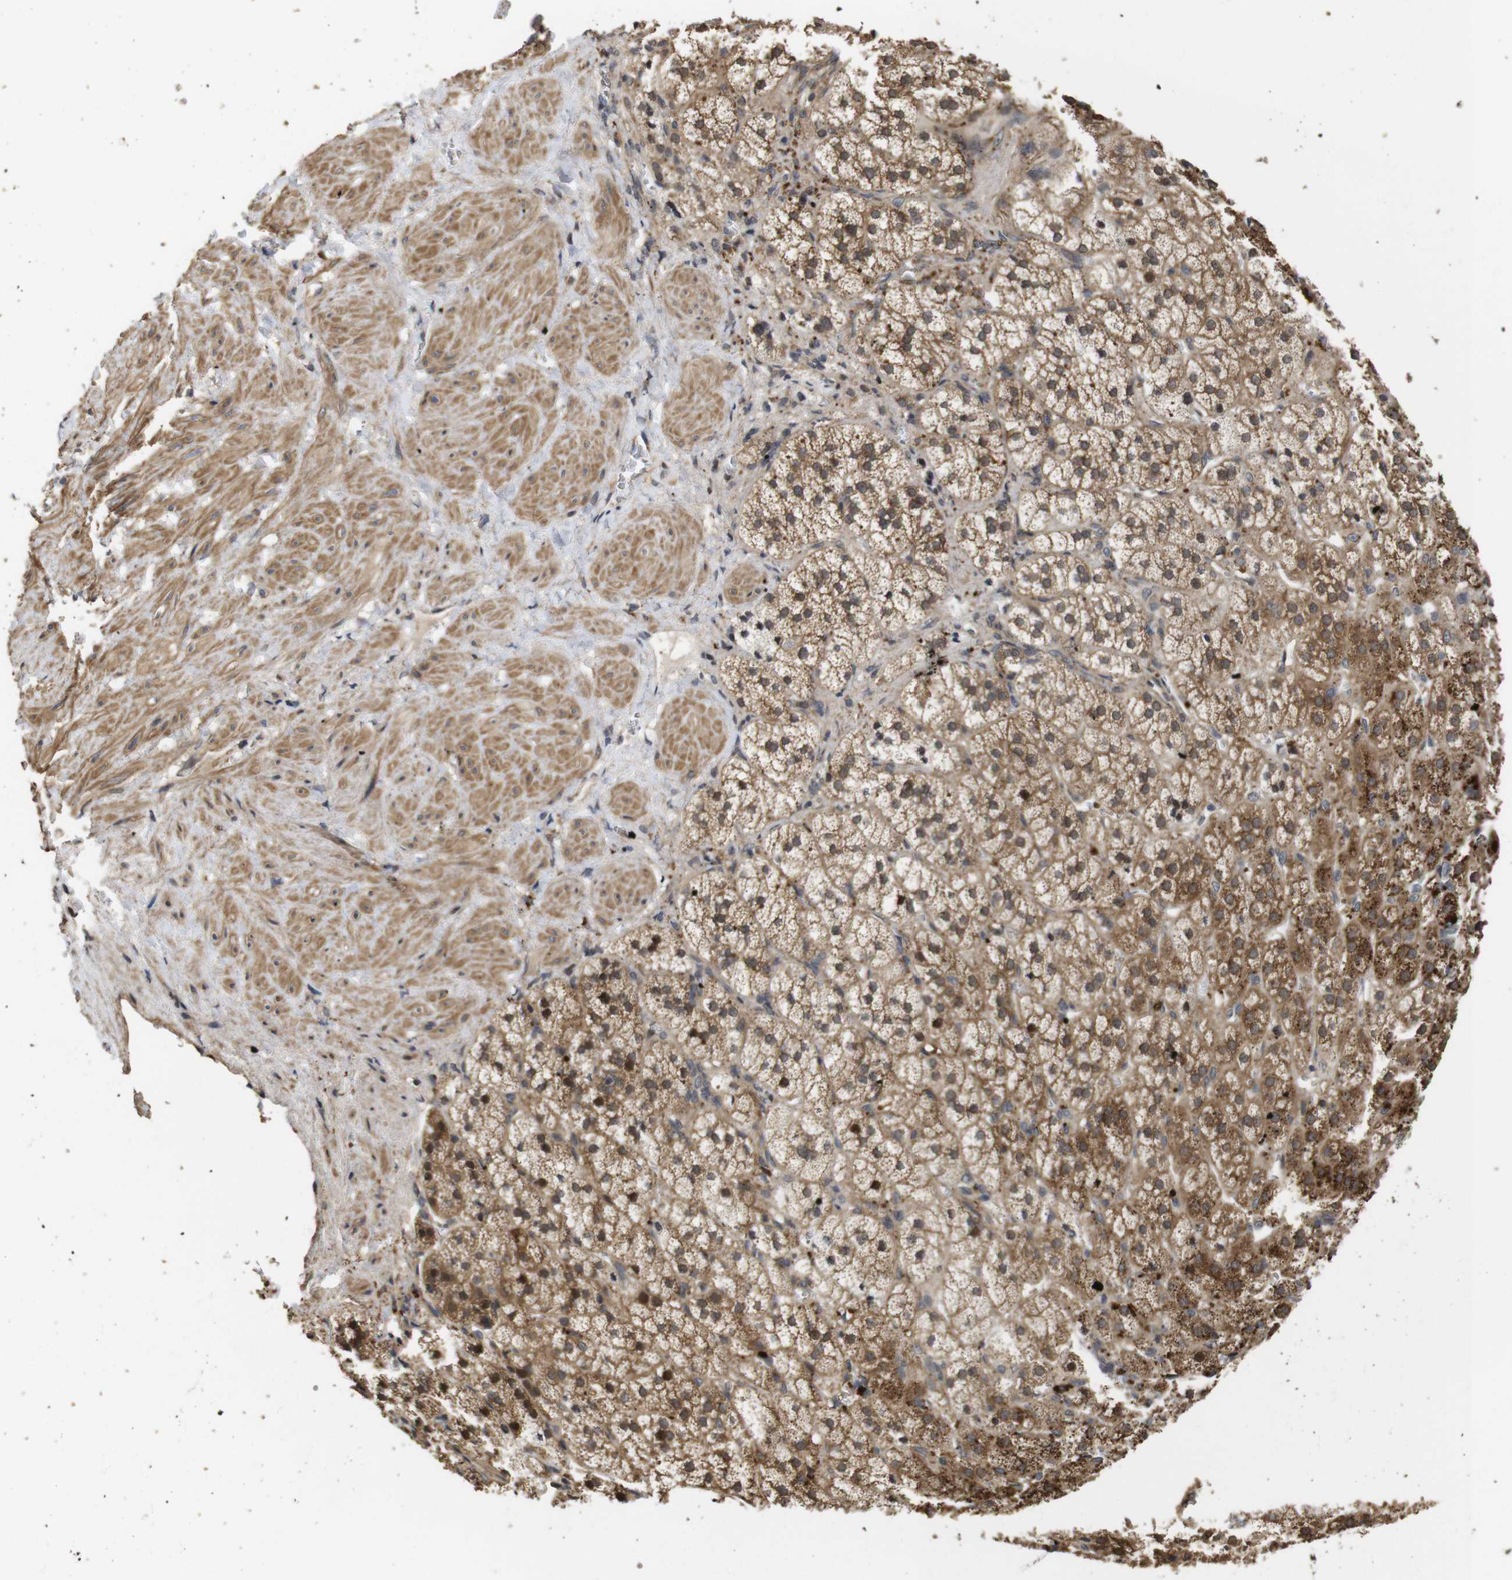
{"staining": {"intensity": "strong", "quantity": ">75%", "location": "cytoplasmic/membranous"}, "tissue": "adrenal gland", "cell_type": "Glandular cells", "image_type": "normal", "snomed": [{"axis": "morphology", "description": "Normal tissue, NOS"}, {"axis": "topography", "description": "Adrenal gland"}], "caption": "DAB immunohistochemical staining of benign adrenal gland displays strong cytoplasmic/membranous protein staining in about >75% of glandular cells. The staining is performed using DAB brown chromogen to label protein expression. The nuclei are counter-stained blue using hematoxylin.", "gene": "PTPN14", "patient": {"sex": "male", "age": 56}}